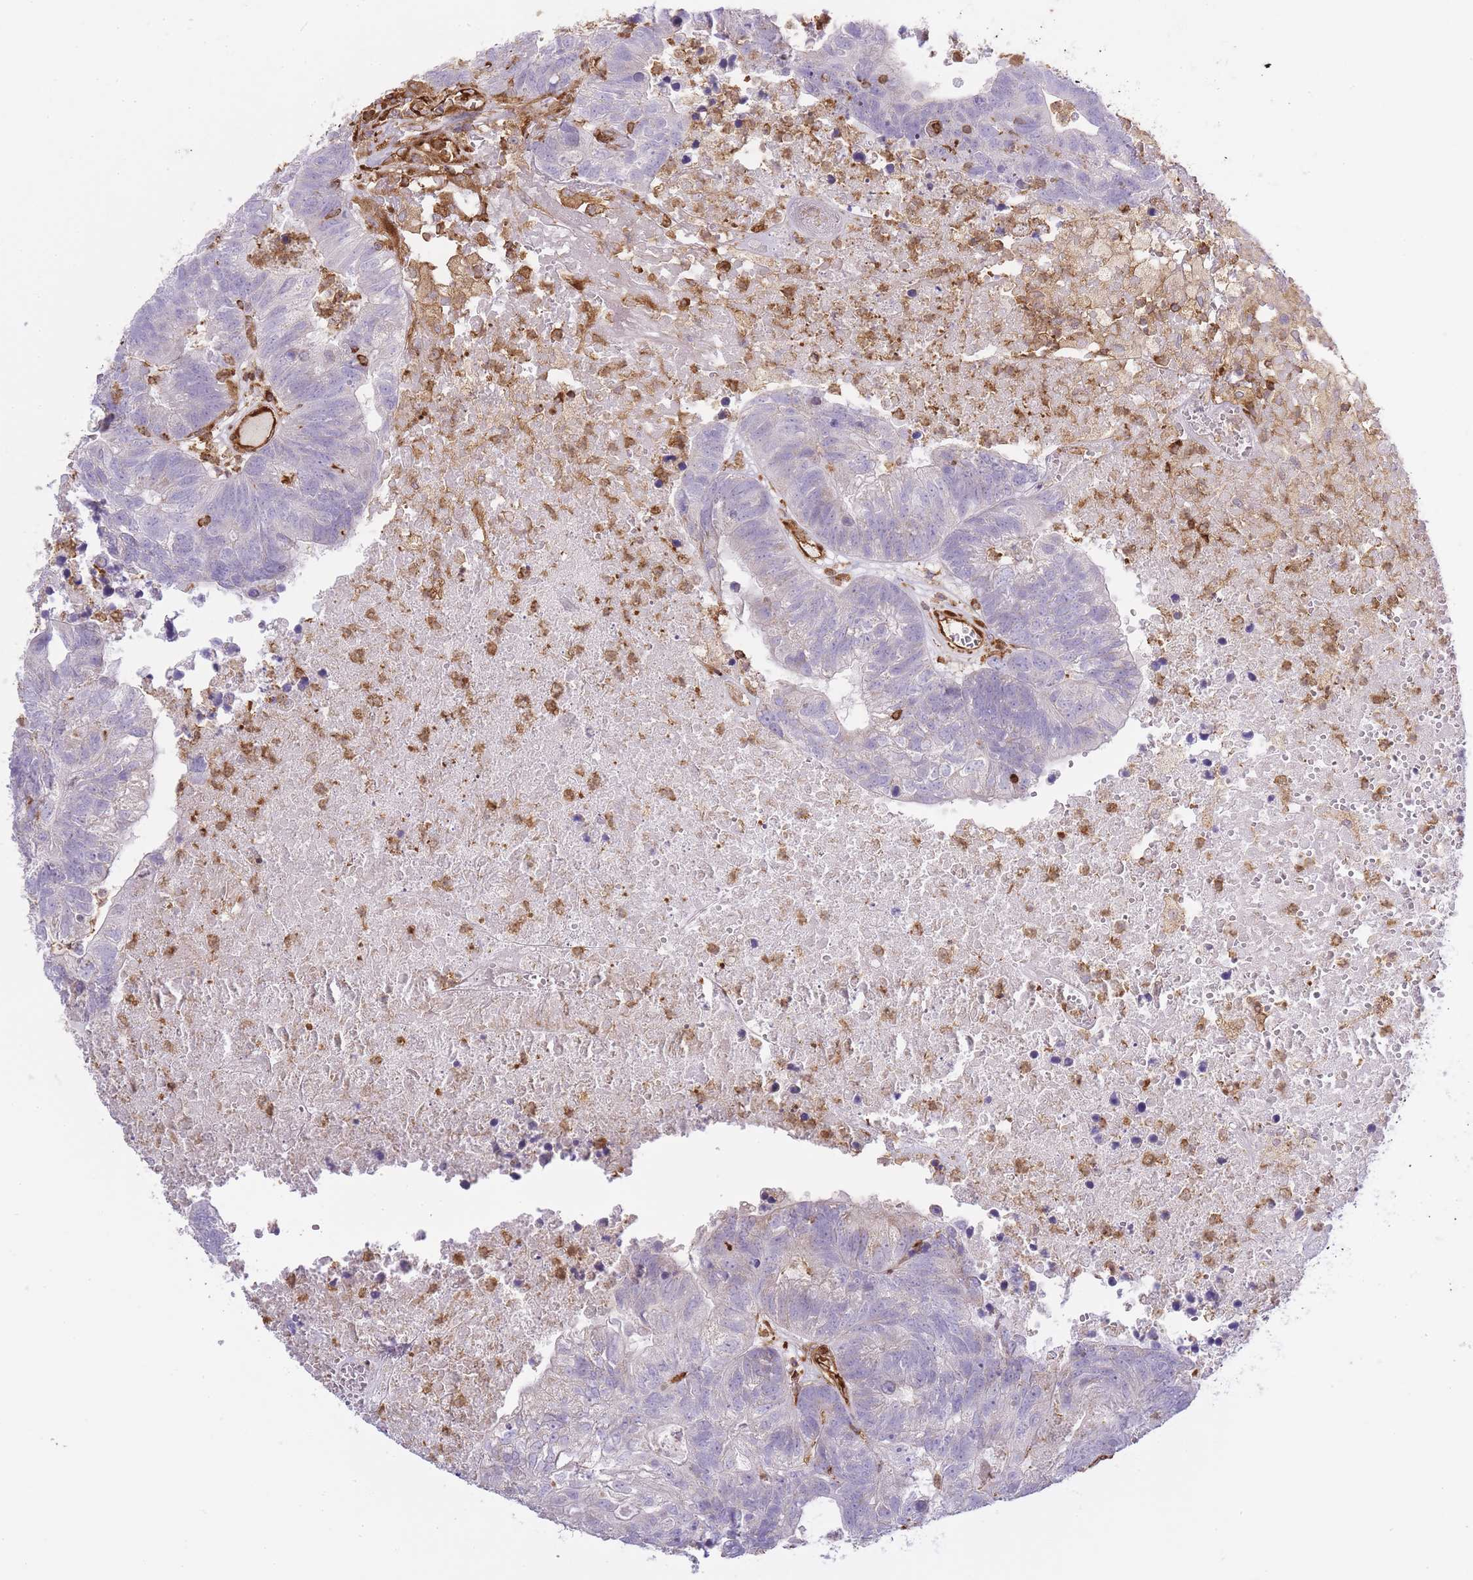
{"staining": {"intensity": "negative", "quantity": "none", "location": "none"}, "tissue": "colorectal cancer", "cell_type": "Tumor cells", "image_type": "cancer", "snomed": [{"axis": "morphology", "description": "Adenocarcinoma, NOS"}, {"axis": "topography", "description": "Colon"}], "caption": "This is an immunohistochemistry histopathology image of adenocarcinoma (colorectal). There is no positivity in tumor cells.", "gene": "MSN", "patient": {"sex": "female", "age": 48}}